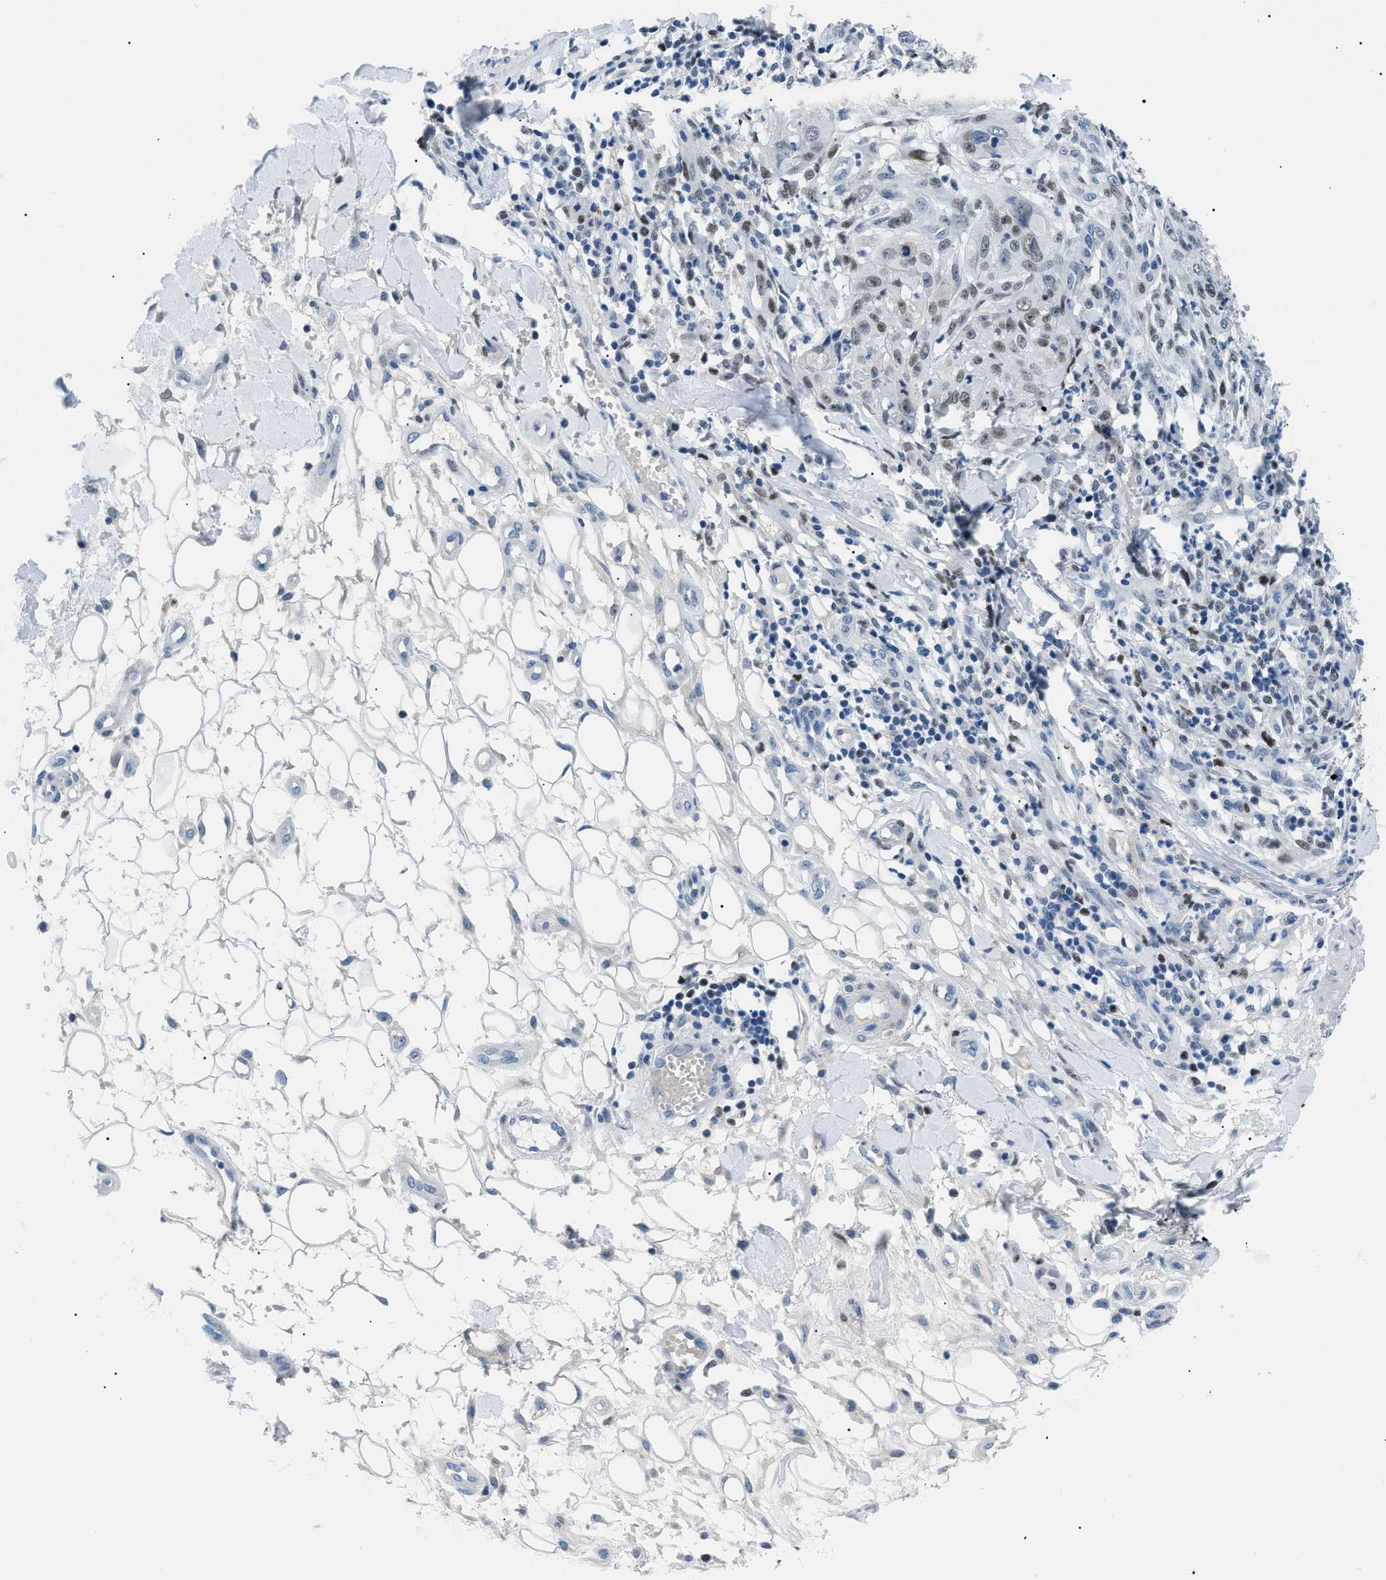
{"staining": {"intensity": "moderate", "quantity": ">75%", "location": "nuclear"}, "tissue": "skin cancer", "cell_type": "Tumor cells", "image_type": "cancer", "snomed": [{"axis": "morphology", "description": "Squamous cell carcinoma, NOS"}, {"axis": "topography", "description": "Skin"}], "caption": "Immunohistochemical staining of skin cancer shows medium levels of moderate nuclear positivity in approximately >75% of tumor cells.", "gene": "SMARCC1", "patient": {"sex": "female", "age": 80}}